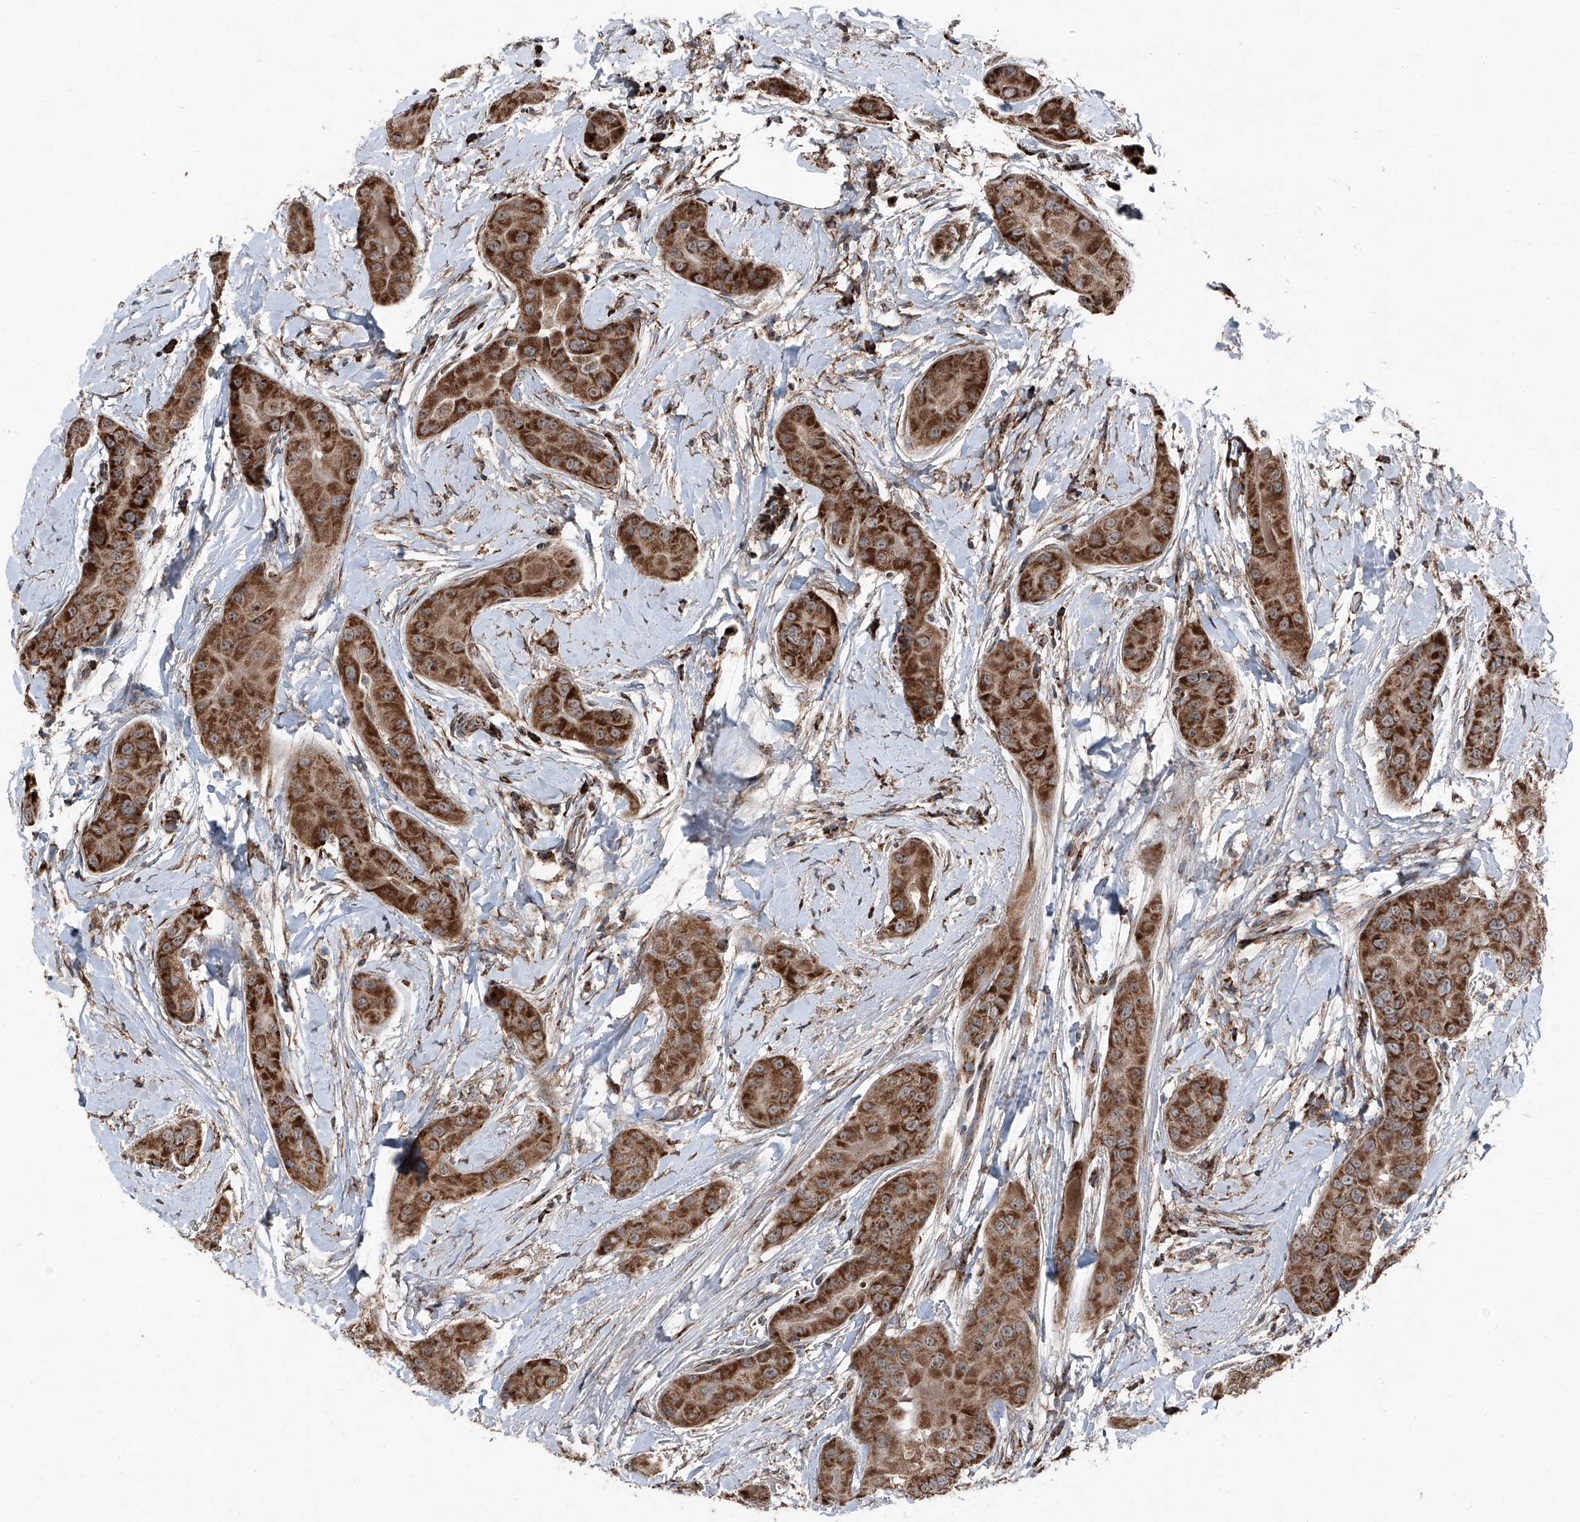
{"staining": {"intensity": "strong", "quantity": ">75%", "location": "cytoplasmic/membranous"}, "tissue": "thyroid cancer", "cell_type": "Tumor cells", "image_type": "cancer", "snomed": [{"axis": "morphology", "description": "Papillary adenocarcinoma, NOS"}, {"axis": "topography", "description": "Thyroid gland"}], "caption": "Protein staining of papillary adenocarcinoma (thyroid) tissue demonstrates strong cytoplasmic/membranous staining in about >75% of tumor cells.", "gene": "LIMK1", "patient": {"sex": "male", "age": 33}}